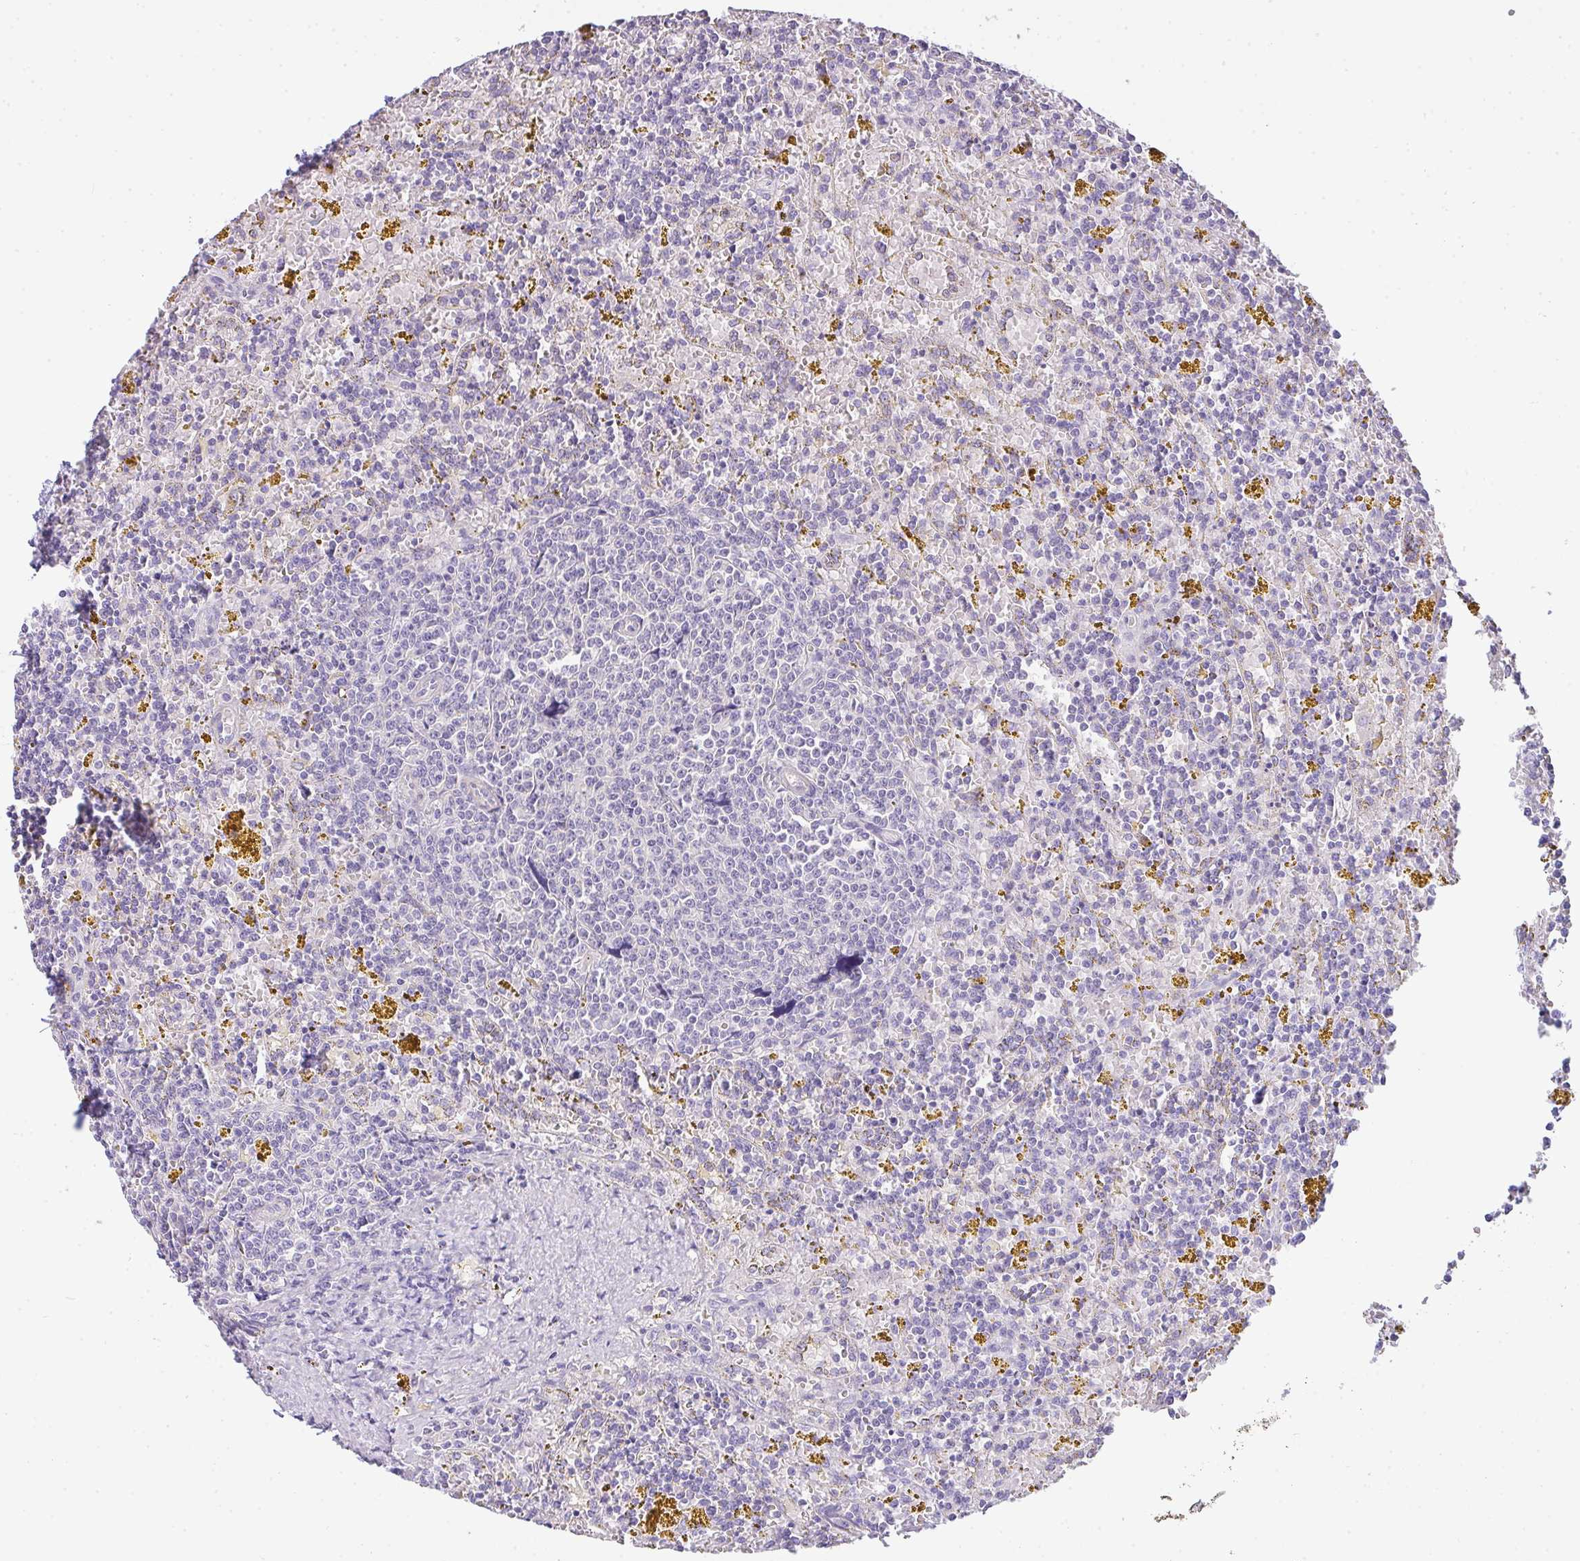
{"staining": {"intensity": "negative", "quantity": "none", "location": "none"}, "tissue": "lymphoma", "cell_type": "Tumor cells", "image_type": "cancer", "snomed": [{"axis": "morphology", "description": "Malignant lymphoma, non-Hodgkin's type, Low grade"}, {"axis": "topography", "description": "Spleen"}, {"axis": "topography", "description": "Lymph node"}], "caption": "An image of human malignant lymphoma, non-Hodgkin's type (low-grade) is negative for staining in tumor cells. The staining is performed using DAB brown chromogen with nuclei counter-stained in using hematoxylin.", "gene": "FILIP1", "patient": {"sex": "female", "age": 66}}